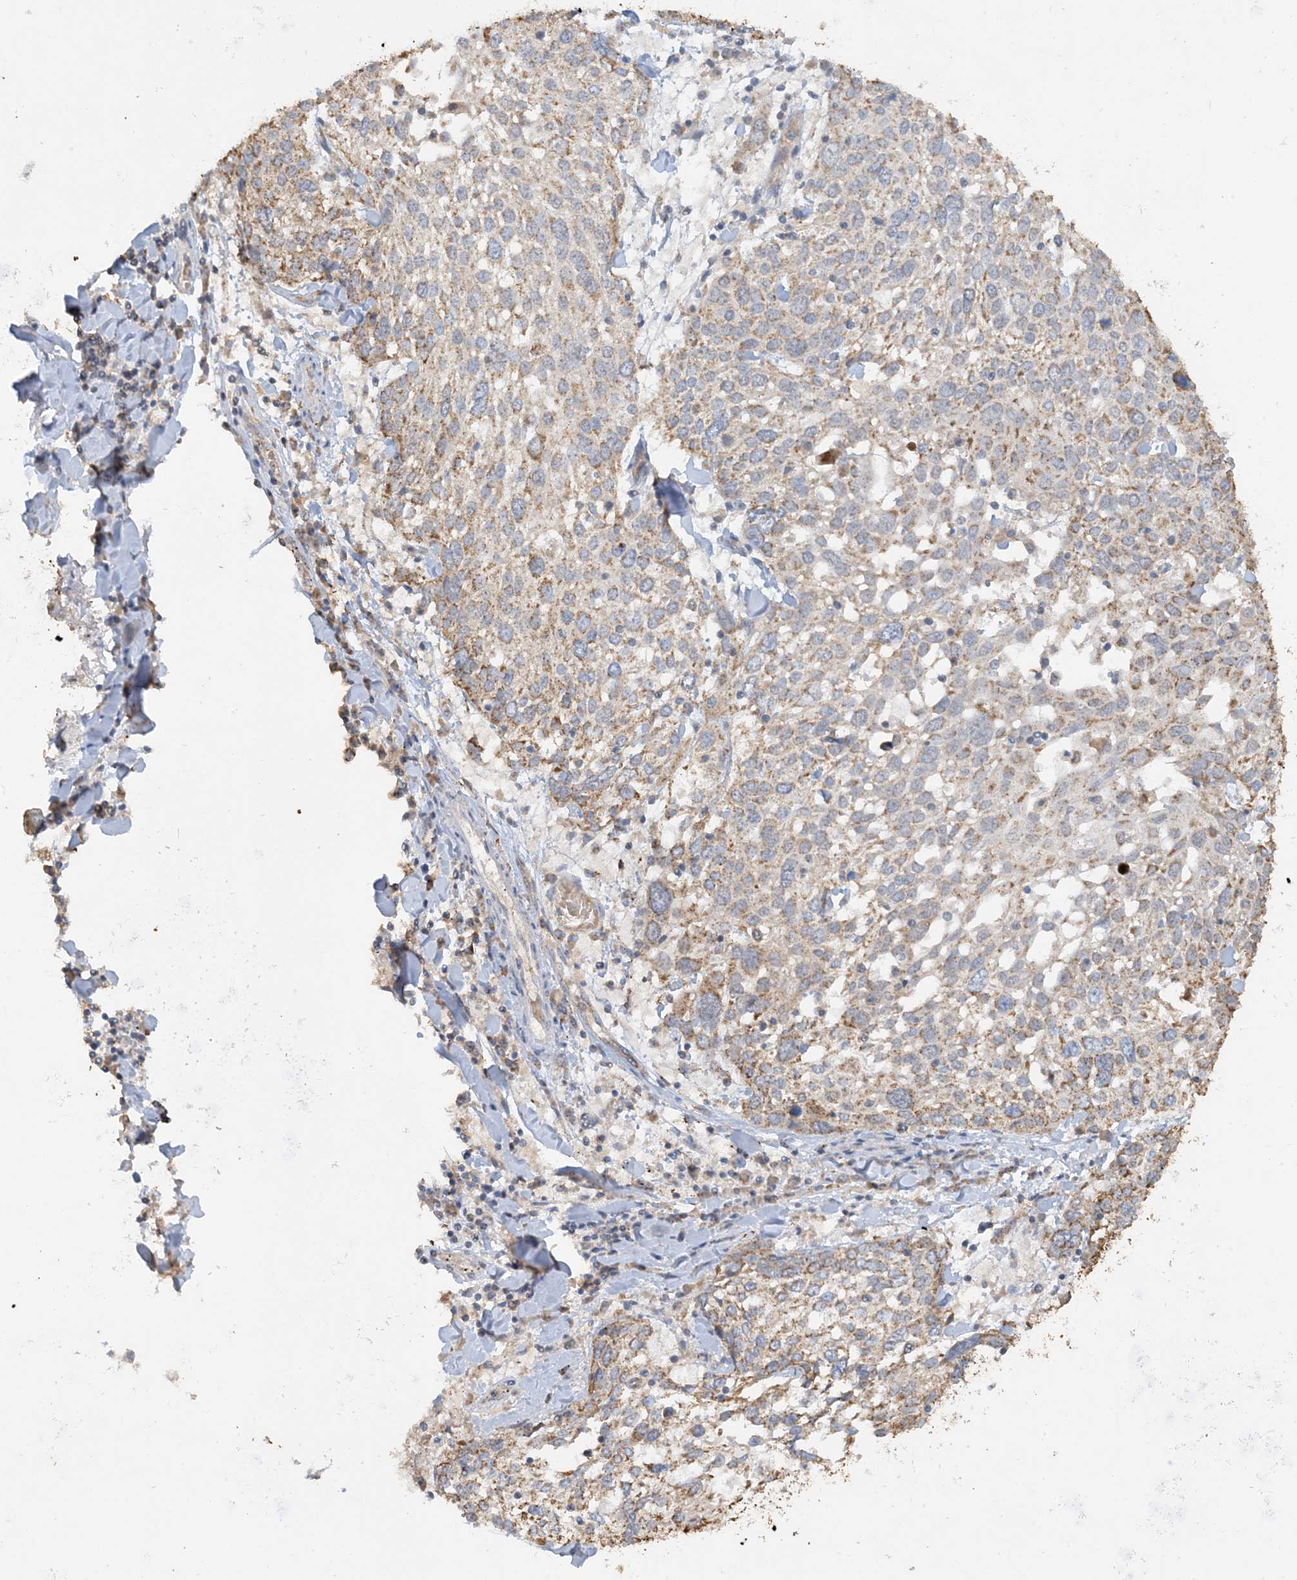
{"staining": {"intensity": "moderate", "quantity": ">75%", "location": "cytoplasmic/membranous"}, "tissue": "lung cancer", "cell_type": "Tumor cells", "image_type": "cancer", "snomed": [{"axis": "morphology", "description": "Squamous cell carcinoma, NOS"}, {"axis": "topography", "description": "Lung"}], "caption": "This is an image of immunohistochemistry staining of lung cancer, which shows moderate expression in the cytoplasmic/membranous of tumor cells.", "gene": "SFMBT2", "patient": {"sex": "male", "age": 65}}